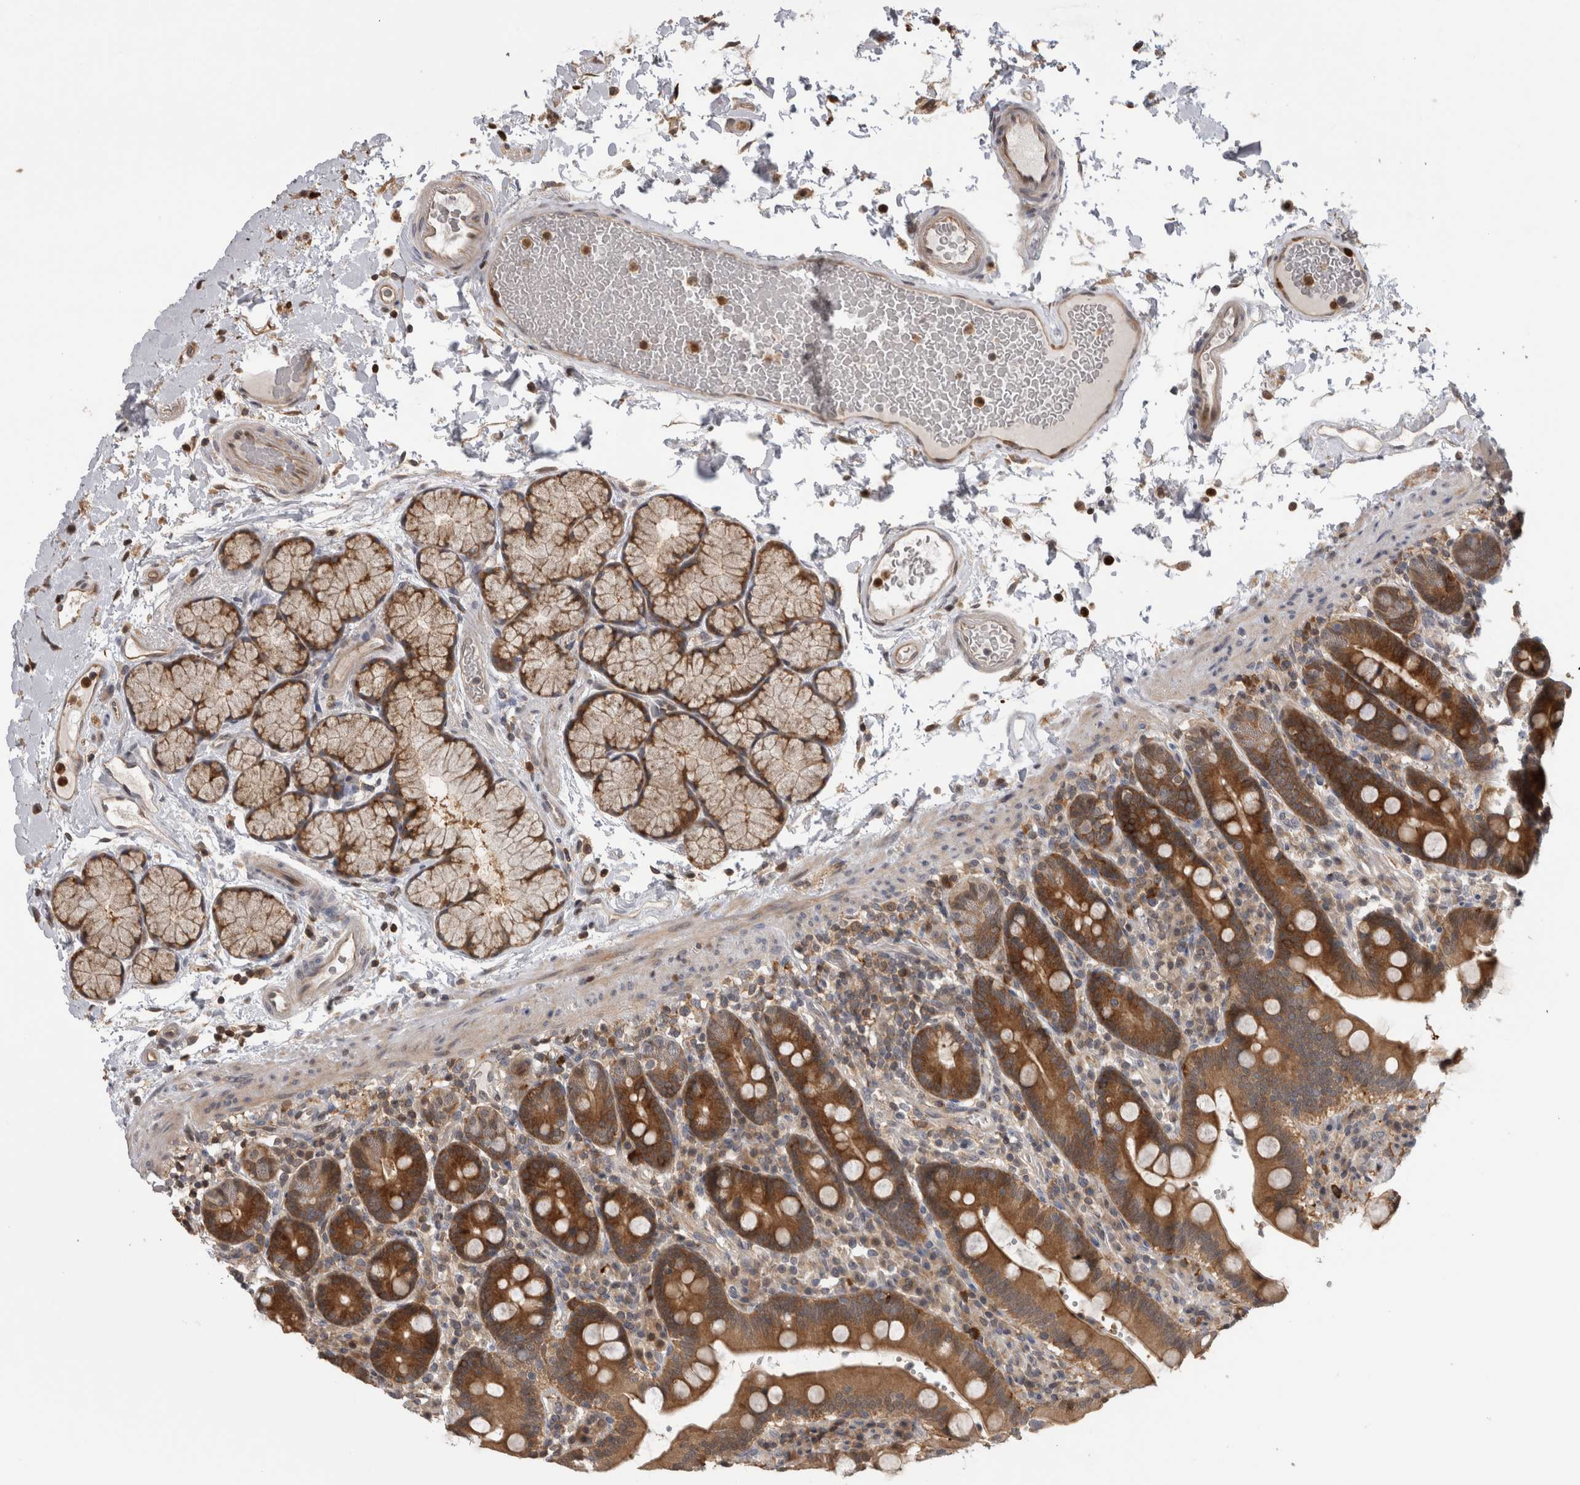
{"staining": {"intensity": "strong", "quantity": ">75%", "location": "cytoplasmic/membranous"}, "tissue": "duodenum", "cell_type": "Glandular cells", "image_type": "normal", "snomed": [{"axis": "morphology", "description": "Normal tissue, NOS"}, {"axis": "topography", "description": "Small intestine, NOS"}], "caption": "A high amount of strong cytoplasmic/membranous staining is seen in approximately >75% of glandular cells in benign duodenum.", "gene": "USH1G", "patient": {"sex": "female", "age": 71}}